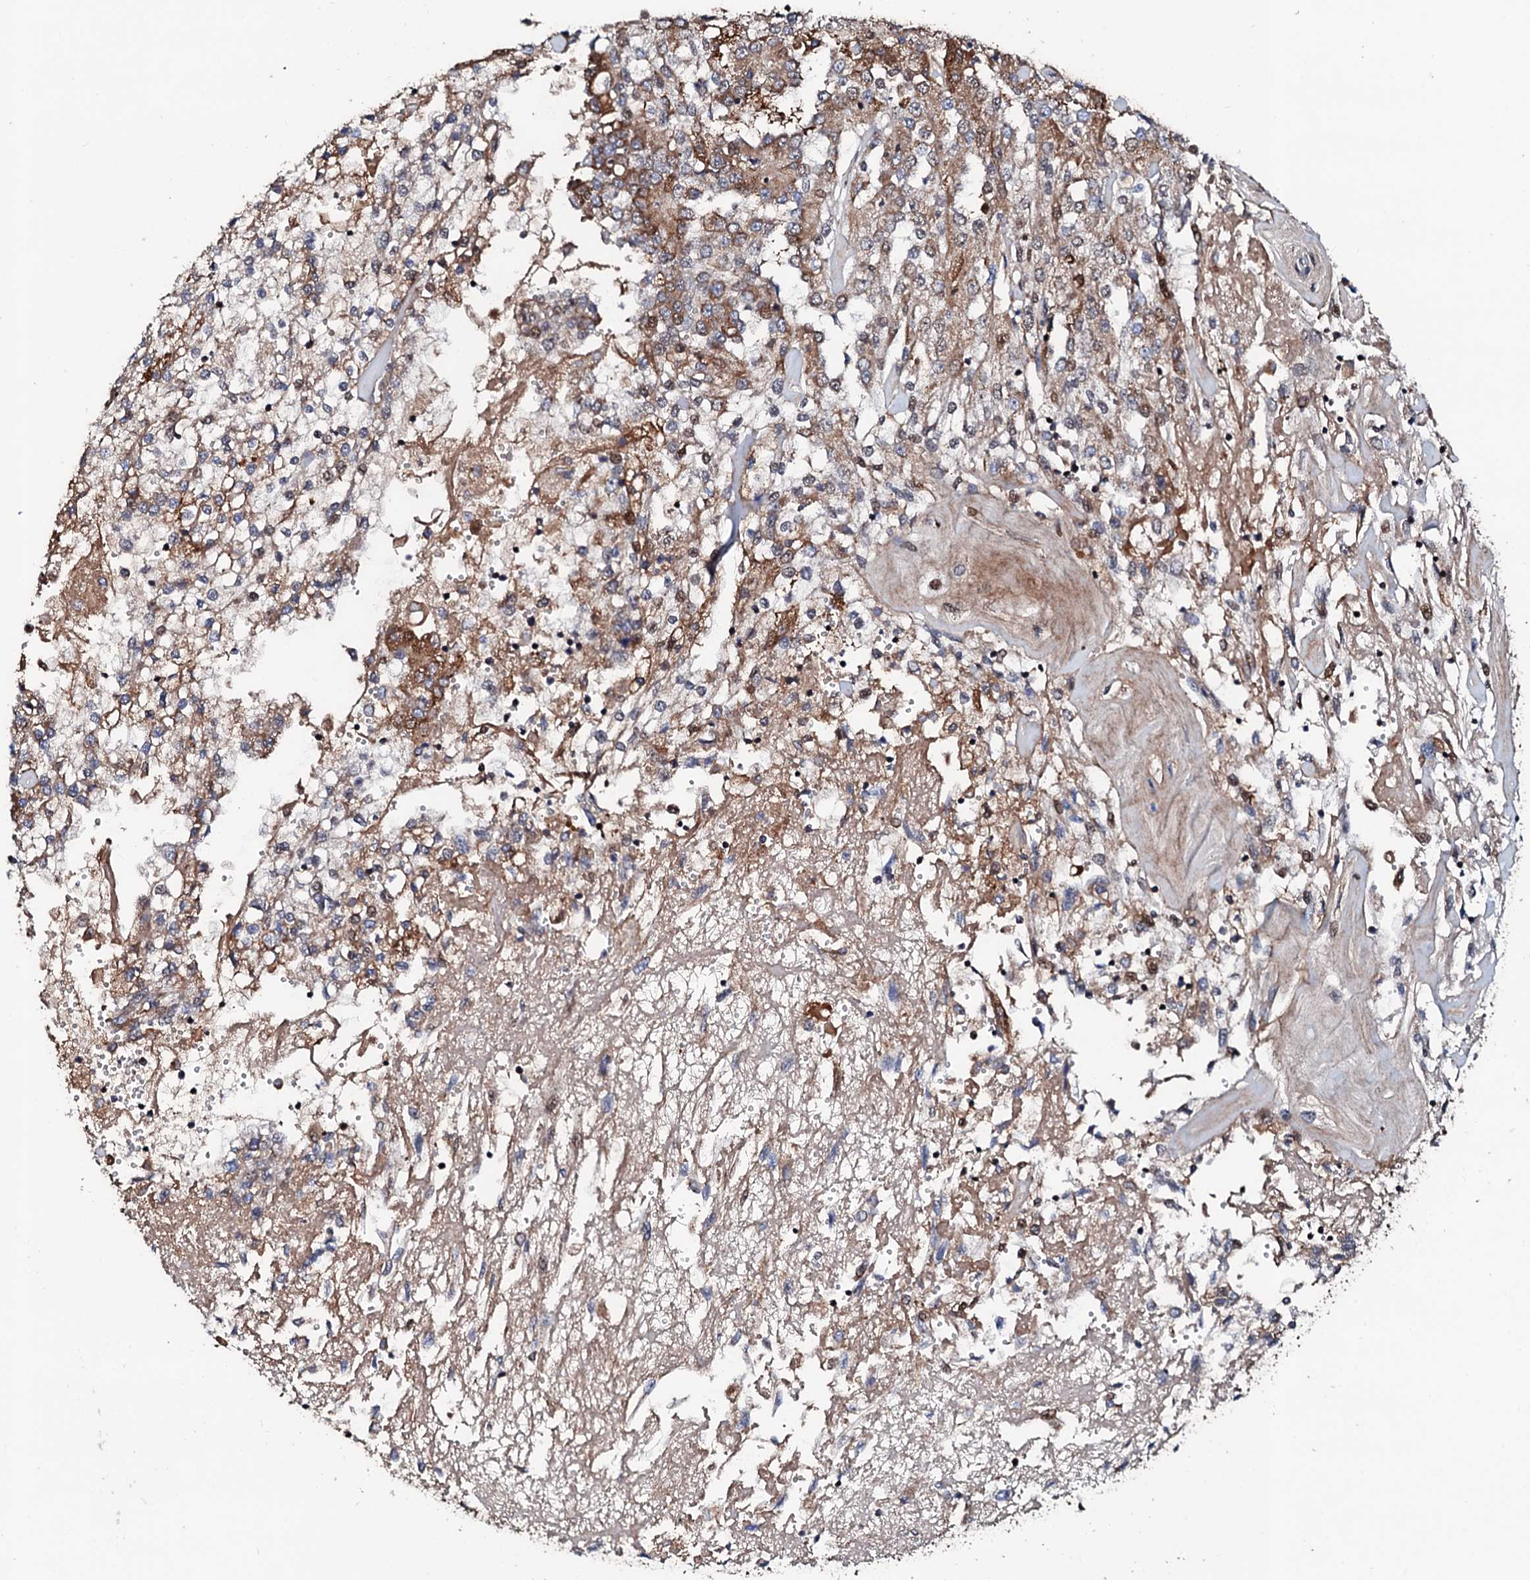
{"staining": {"intensity": "moderate", "quantity": "<25%", "location": "cytoplasmic/membranous"}, "tissue": "renal cancer", "cell_type": "Tumor cells", "image_type": "cancer", "snomed": [{"axis": "morphology", "description": "Adenocarcinoma, NOS"}, {"axis": "topography", "description": "Kidney"}], "caption": "Moderate cytoplasmic/membranous staining for a protein is present in about <25% of tumor cells of renal cancer (adenocarcinoma) using immunohistochemistry.", "gene": "KIF18A", "patient": {"sex": "female", "age": 52}}